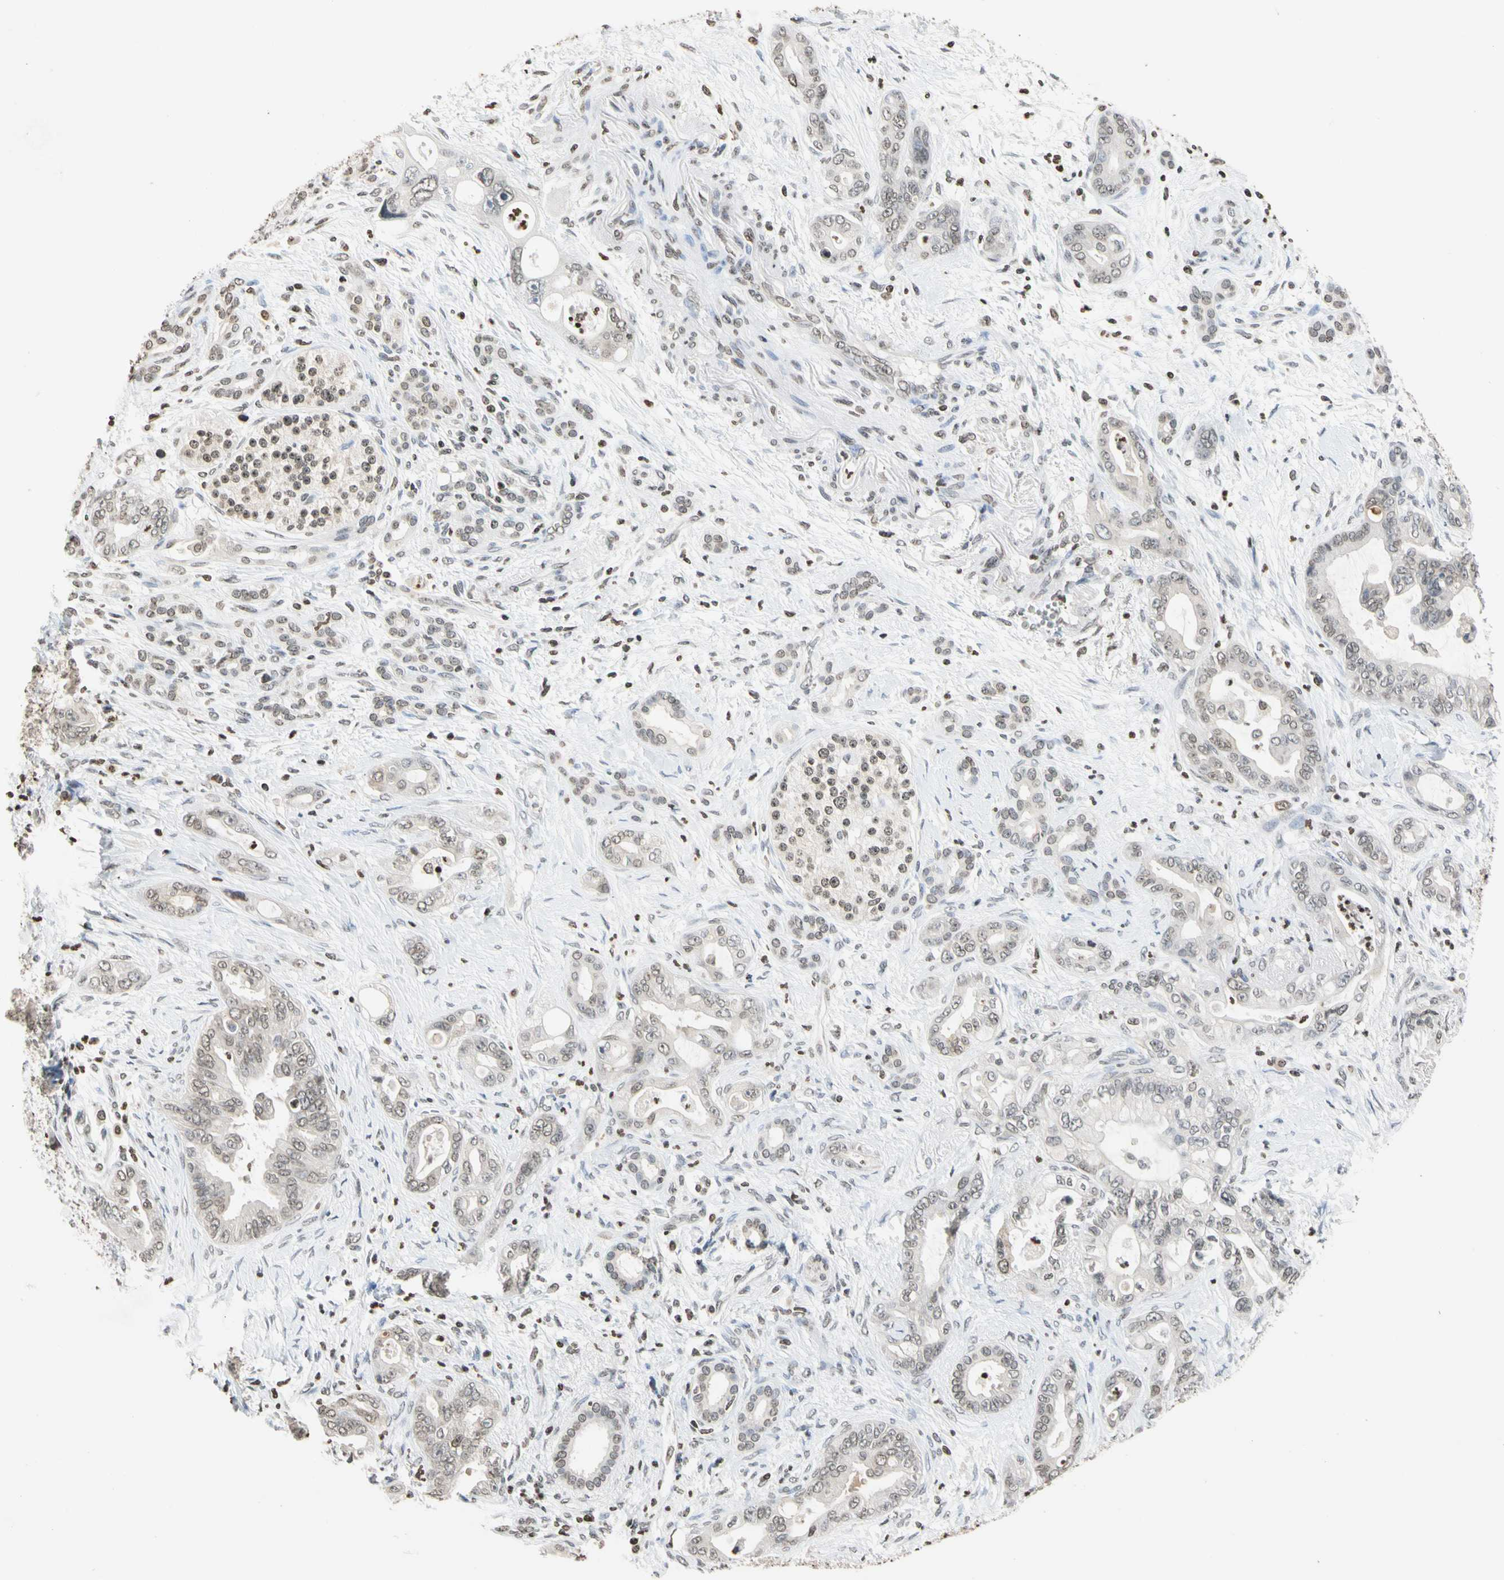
{"staining": {"intensity": "negative", "quantity": "none", "location": "none"}, "tissue": "pancreatic cancer", "cell_type": "Tumor cells", "image_type": "cancer", "snomed": [{"axis": "morphology", "description": "Adenocarcinoma, NOS"}, {"axis": "topography", "description": "Pancreas"}], "caption": "IHC image of neoplastic tissue: human pancreatic cancer (adenocarcinoma) stained with DAB (3,3'-diaminobenzidine) displays no significant protein positivity in tumor cells. Brightfield microscopy of immunohistochemistry stained with DAB (brown) and hematoxylin (blue), captured at high magnification.", "gene": "GPX4", "patient": {"sex": "male", "age": 70}}